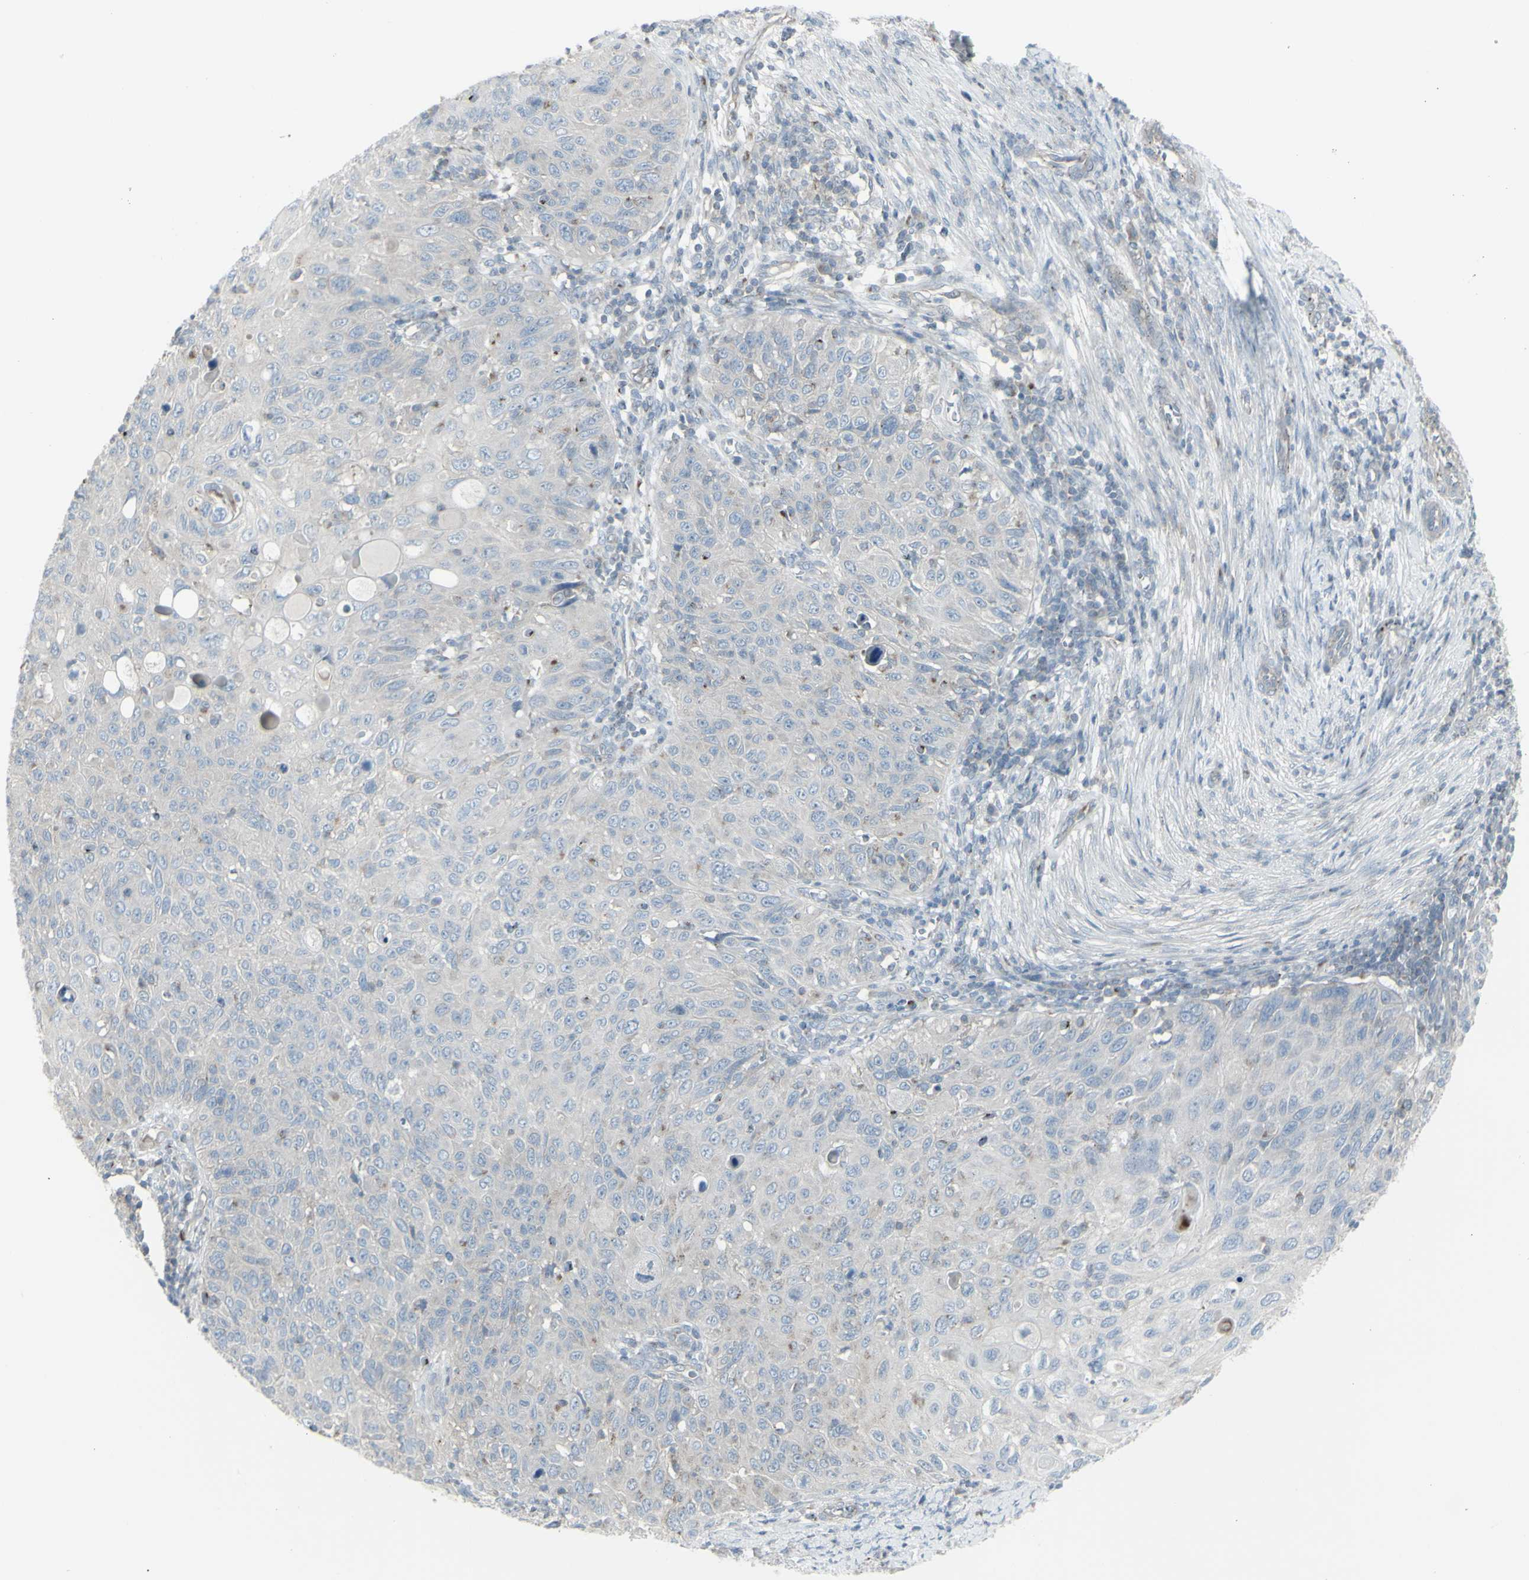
{"staining": {"intensity": "moderate", "quantity": "<25%", "location": "cytoplasmic/membranous"}, "tissue": "cervical cancer", "cell_type": "Tumor cells", "image_type": "cancer", "snomed": [{"axis": "morphology", "description": "Squamous cell carcinoma, NOS"}, {"axis": "topography", "description": "Cervix"}], "caption": "Cervical cancer (squamous cell carcinoma) stained for a protein reveals moderate cytoplasmic/membranous positivity in tumor cells.", "gene": "GALNT6", "patient": {"sex": "female", "age": 70}}